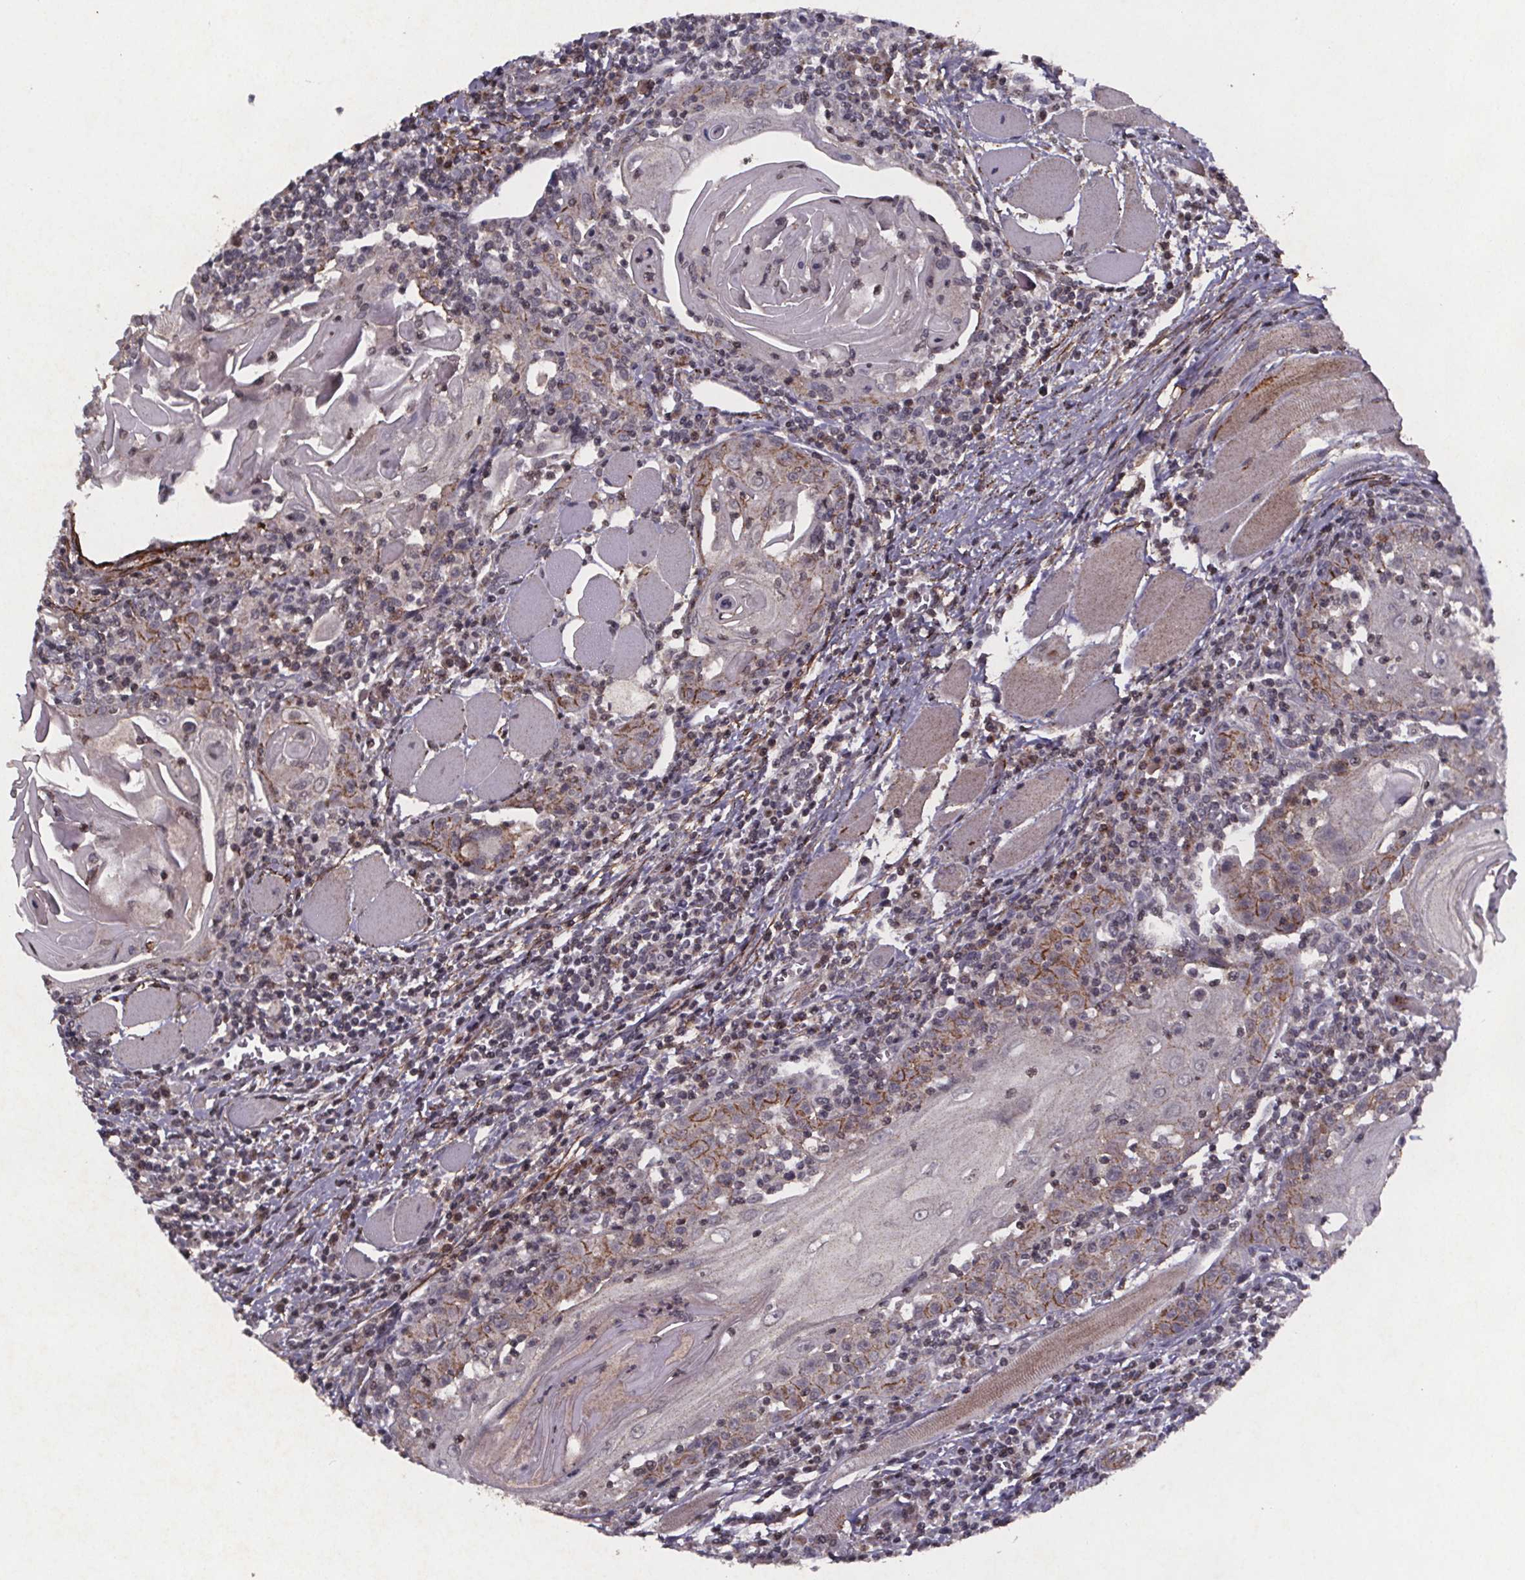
{"staining": {"intensity": "moderate", "quantity": "<25%", "location": "cytoplasmic/membranous"}, "tissue": "head and neck cancer", "cell_type": "Tumor cells", "image_type": "cancer", "snomed": [{"axis": "morphology", "description": "Normal tissue, NOS"}, {"axis": "morphology", "description": "Squamous cell carcinoma, NOS"}, {"axis": "topography", "description": "Oral tissue"}, {"axis": "topography", "description": "Head-Neck"}], "caption": "IHC image of squamous cell carcinoma (head and neck) stained for a protein (brown), which demonstrates low levels of moderate cytoplasmic/membranous positivity in about <25% of tumor cells.", "gene": "PALLD", "patient": {"sex": "male", "age": 52}}